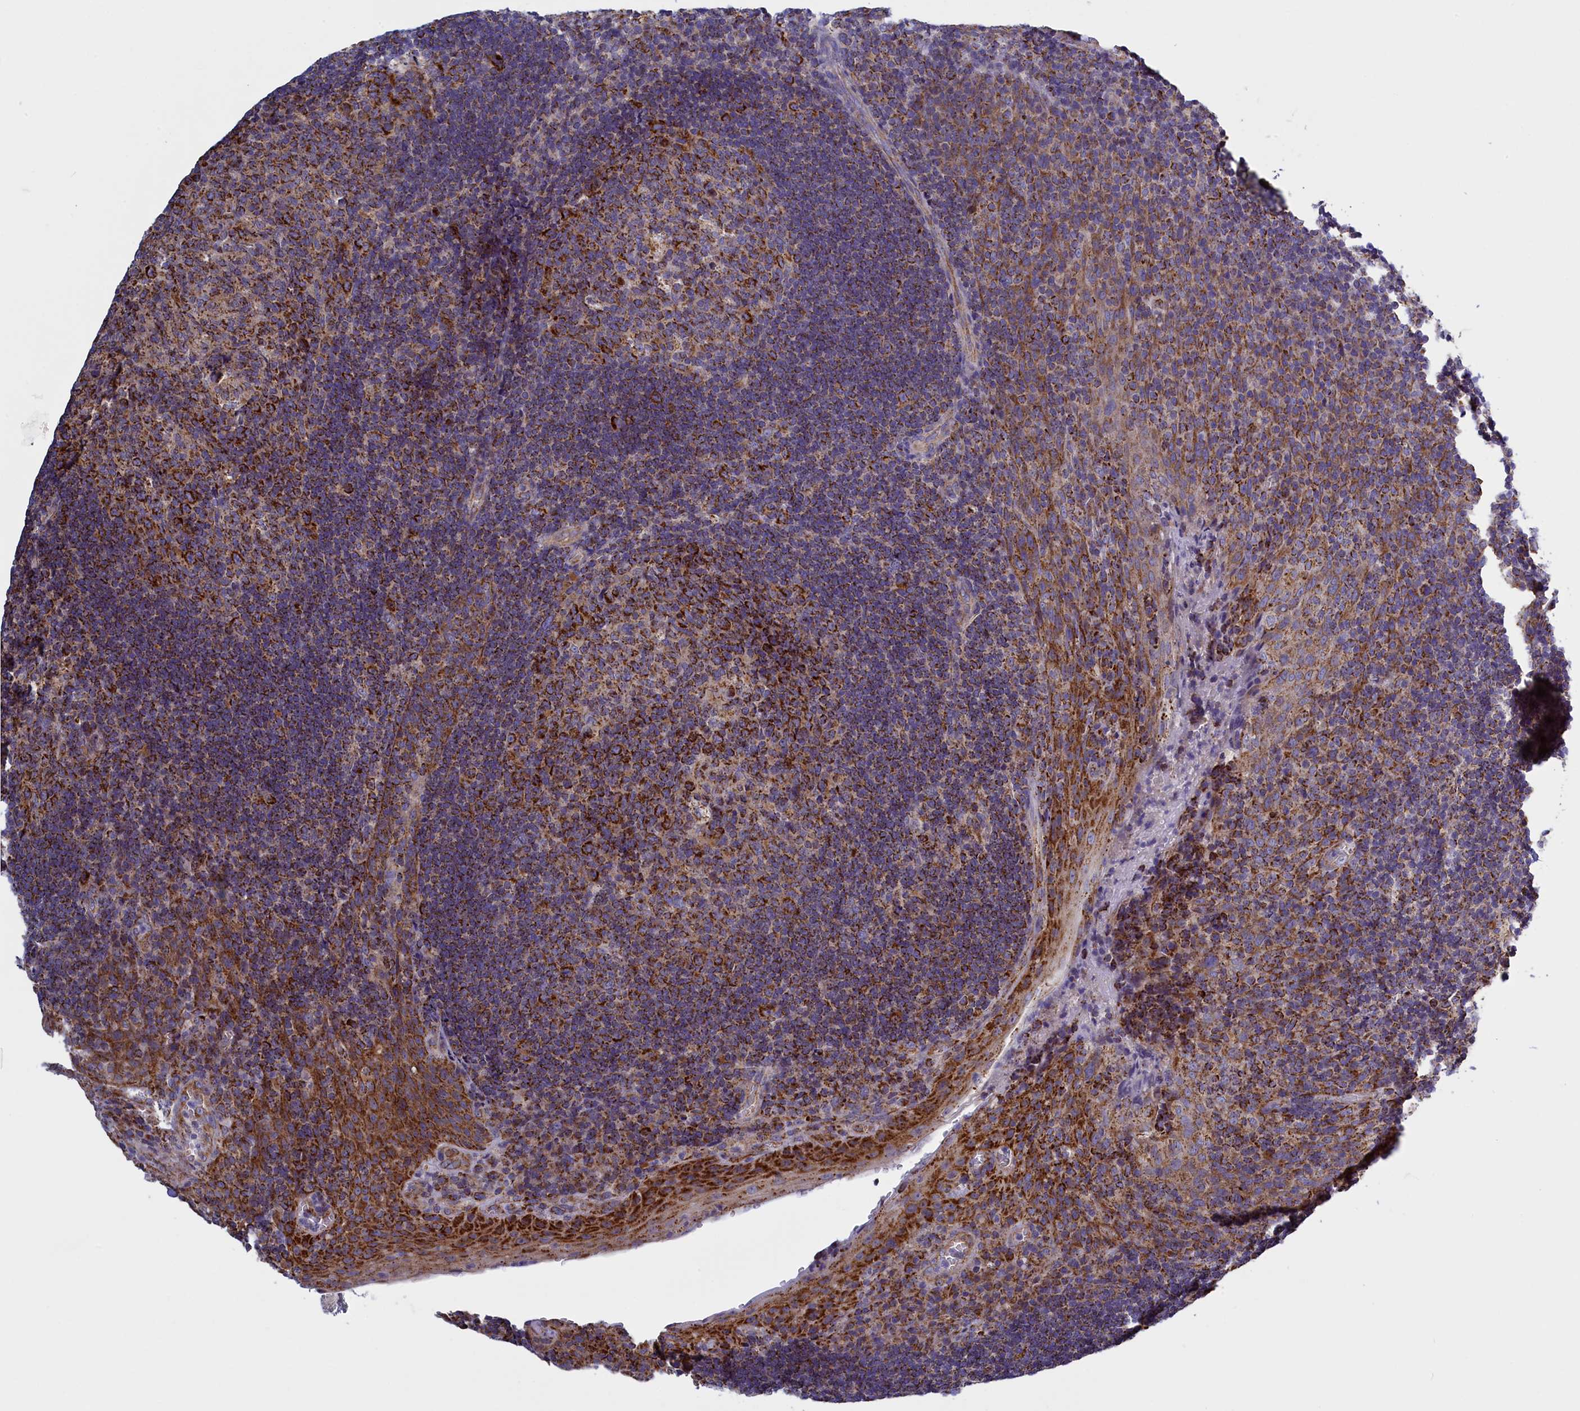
{"staining": {"intensity": "moderate", "quantity": "25%-75%", "location": "cytoplasmic/membranous"}, "tissue": "tonsil", "cell_type": "Germinal center cells", "image_type": "normal", "snomed": [{"axis": "morphology", "description": "Normal tissue, NOS"}, {"axis": "topography", "description": "Tonsil"}], "caption": "This image shows immunohistochemistry (IHC) staining of benign tonsil, with medium moderate cytoplasmic/membranous positivity in about 25%-75% of germinal center cells.", "gene": "IFT122", "patient": {"sex": "male", "age": 17}}